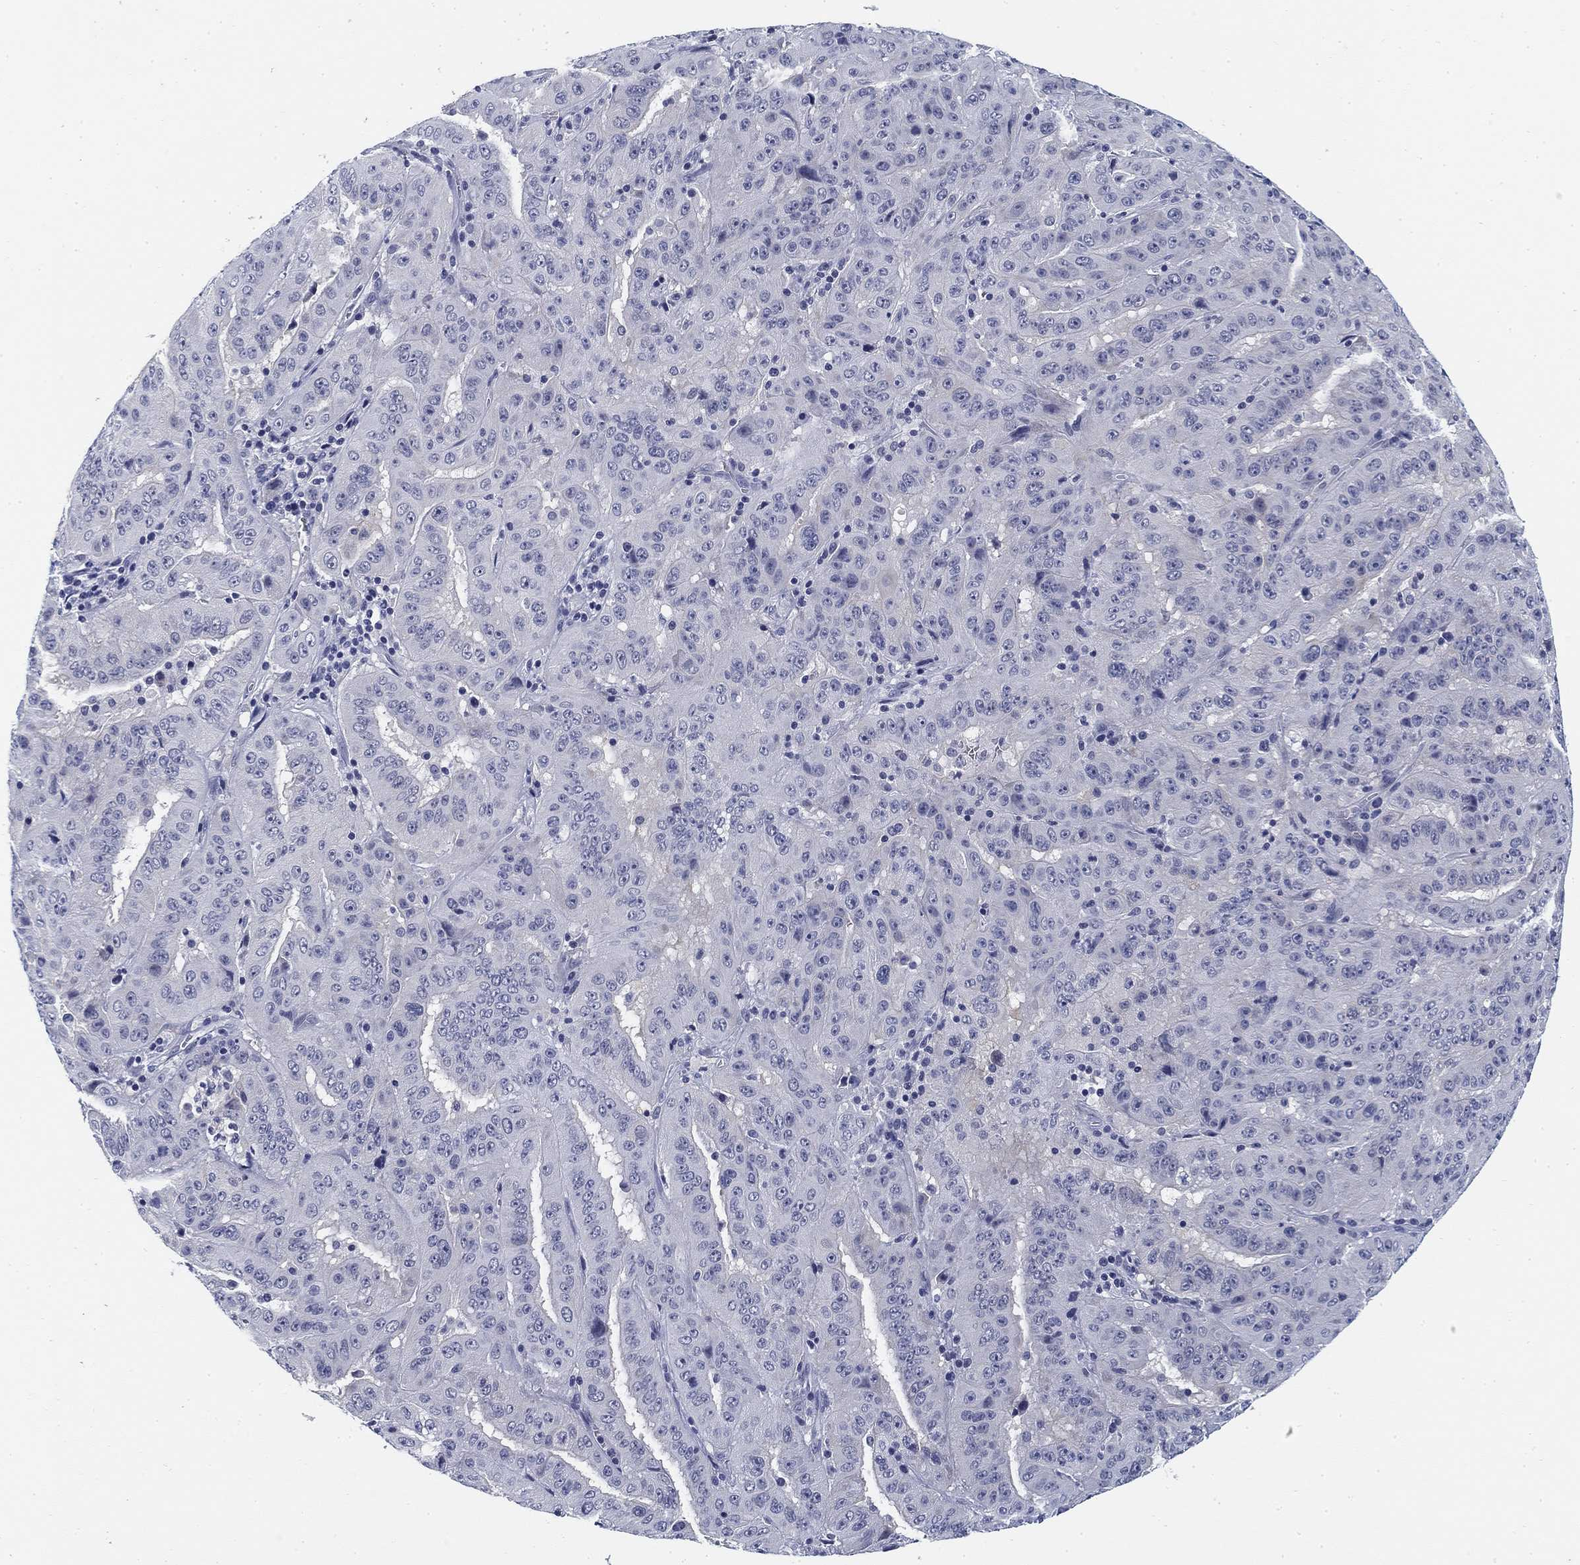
{"staining": {"intensity": "negative", "quantity": "none", "location": "none"}, "tissue": "pancreatic cancer", "cell_type": "Tumor cells", "image_type": "cancer", "snomed": [{"axis": "morphology", "description": "Adenocarcinoma, NOS"}, {"axis": "topography", "description": "Pancreas"}], "caption": "IHC micrograph of neoplastic tissue: human pancreatic cancer stained with DAB (3,3'-diaminobenzidine) displays no significant protein positivity in tumor cells.", "gene": "SLC2A5", "patient": {"sex": "male", "age": 63}}